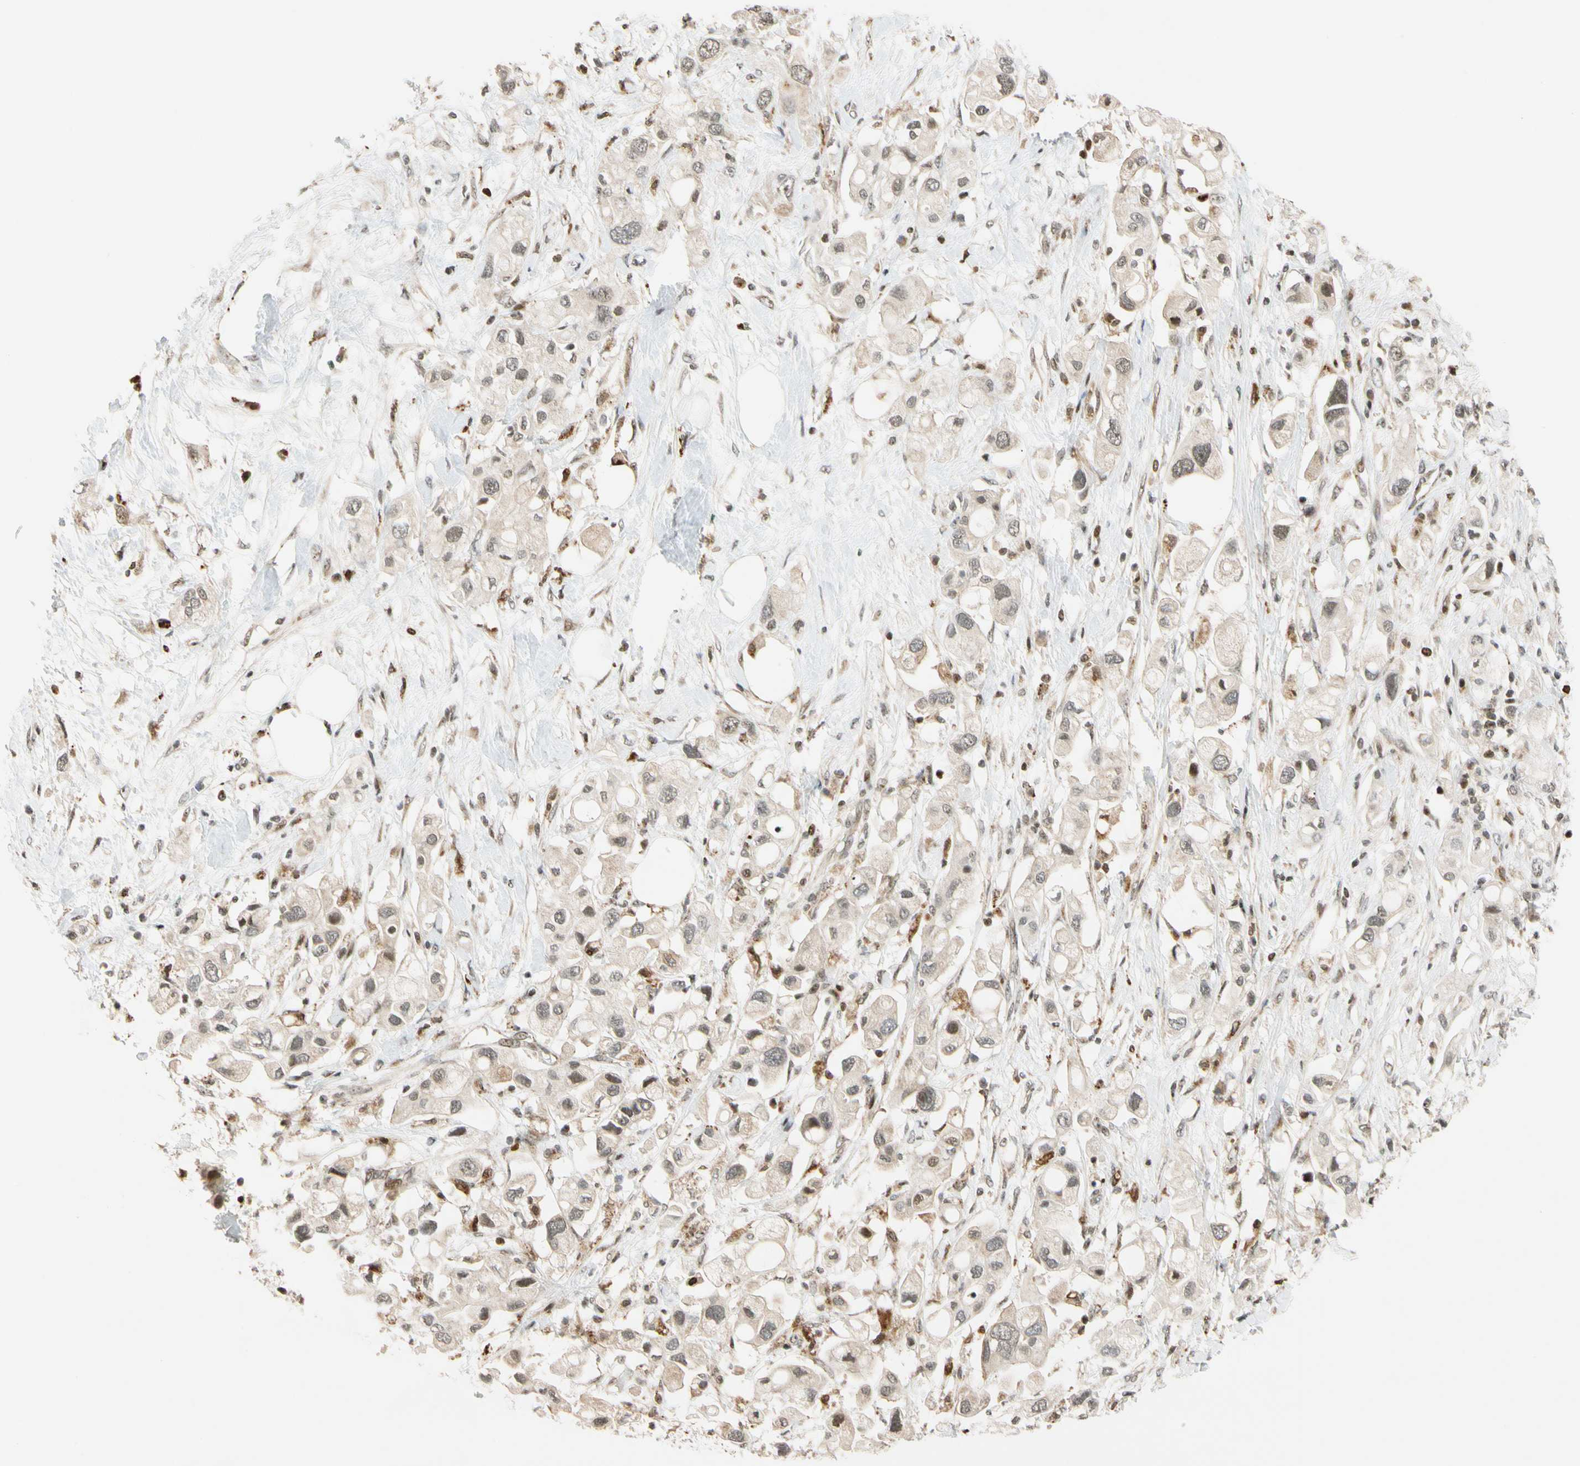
{"staining": {"intensity": "weak", "quantity": "25%-75%", "location": "cytoplasmic/membranous,nuclear"}, "tissue": "pancreatic cancer", "cell_type": "Tumor cells", "image_type": "cancer", "snomed": [{"axis": "morphology", "description": "Adenocarcinoma, NOS"}, {"axis": "topography", "description": "Pancreas"}], "caption": "Protein staining shows weak cytoplasmic/membranous and nuclear positivity in approximately 25%-75% of tumor cells in pancreatic adenocarcinoma.", "gene": "CDK7", "patient": {"sex": "female", "age": 56}}